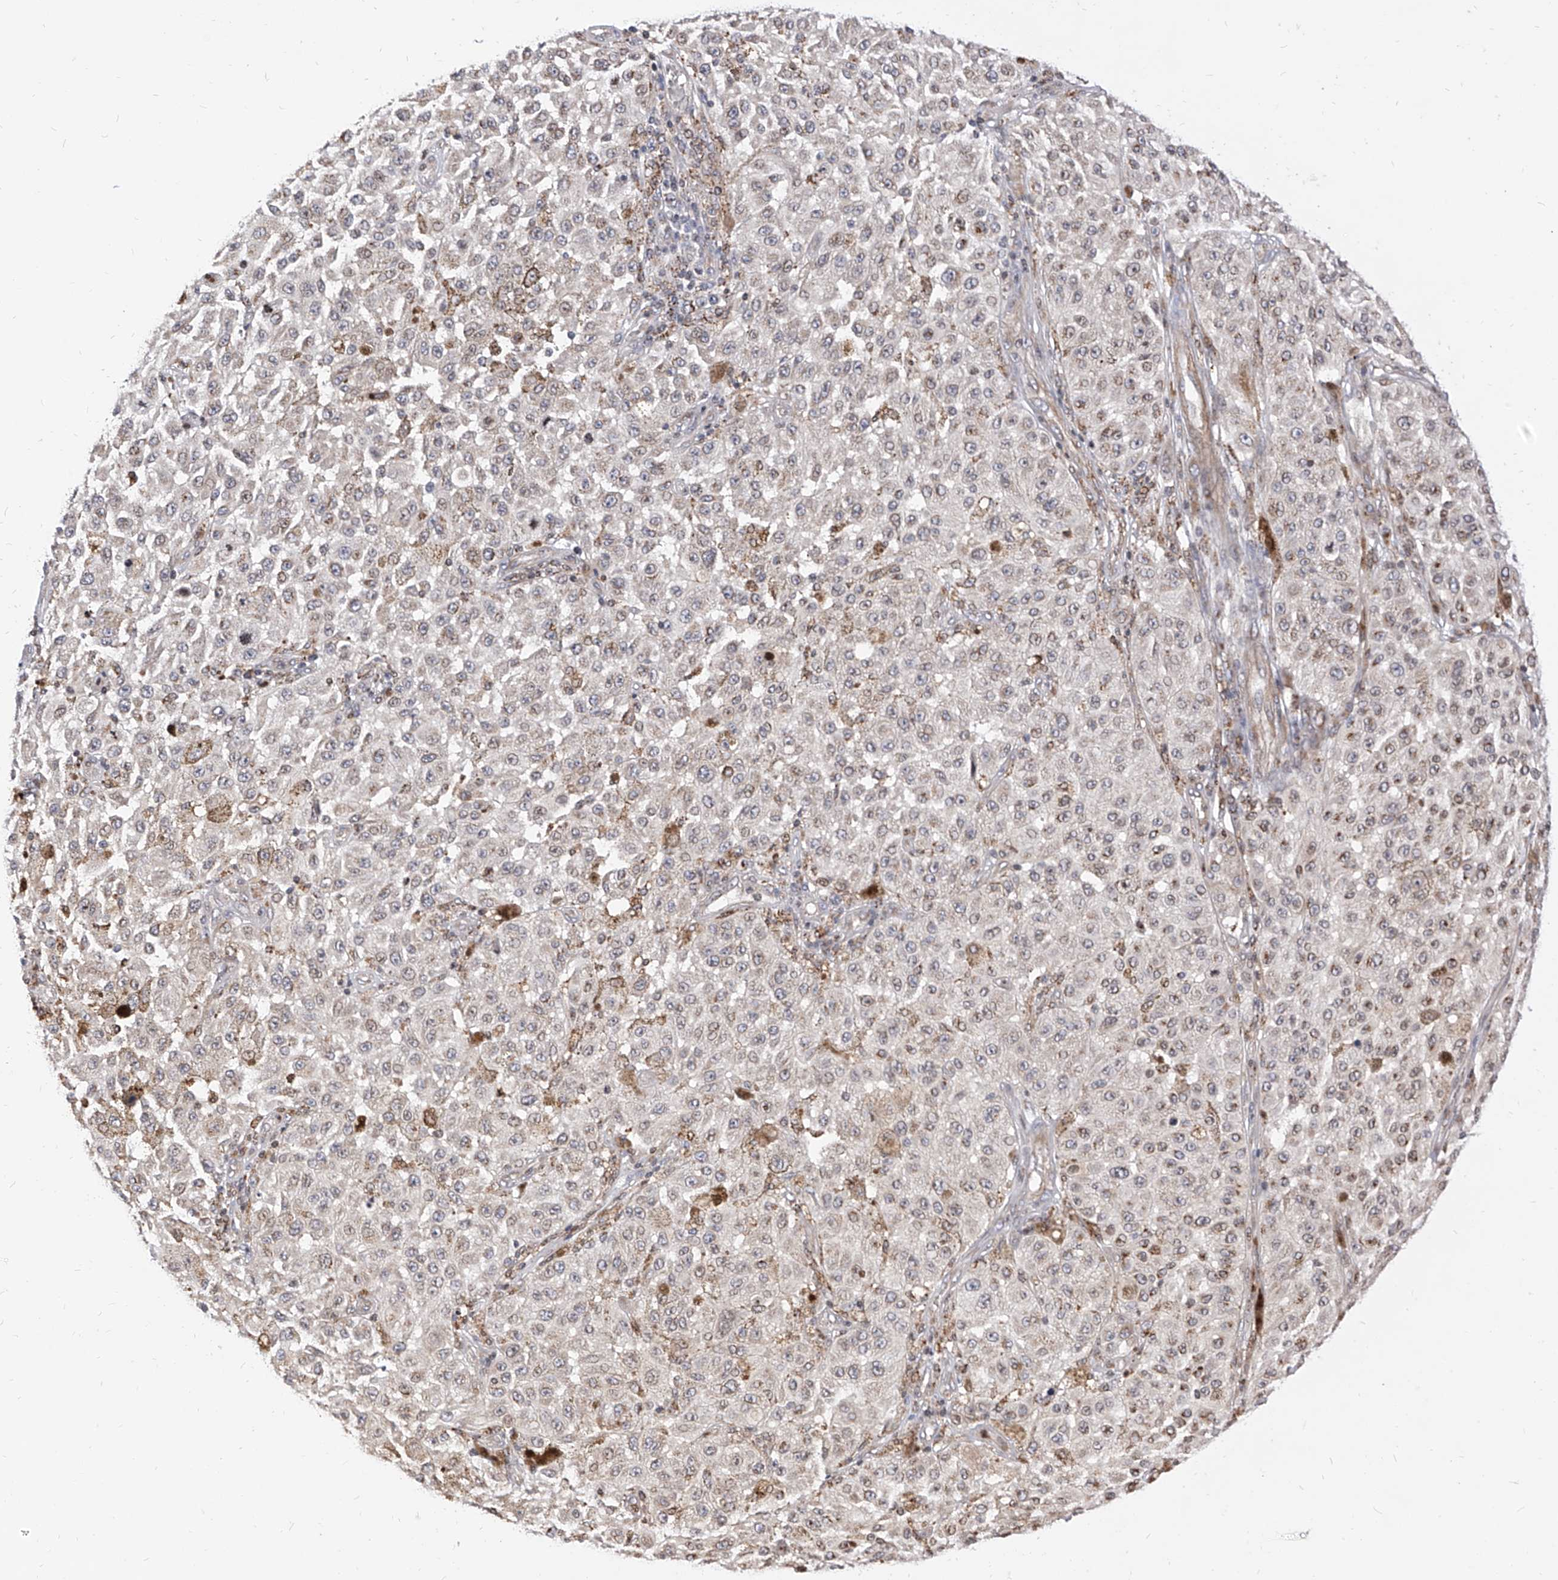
{"staining": {"intensity": "weak", "quantity": "25%-75%", "location": "cytoplasmic/membranous"}, "tissue": "melanoma", "cell_type": "Tumor cells", "image_type": "cancer", "snomed": [{"axis": "morphology", "description": "Malignant melanoma, NOS"}, {"axis": "topography", "description": "Skin"}], "caption": "This is an image of IHC staining of malignant melanoma, which shows weak staining in the cytoplasmic/membranous of tumor cells.", "gene": "TTLL8", "patient": {"sex": "female", "age": 64}}